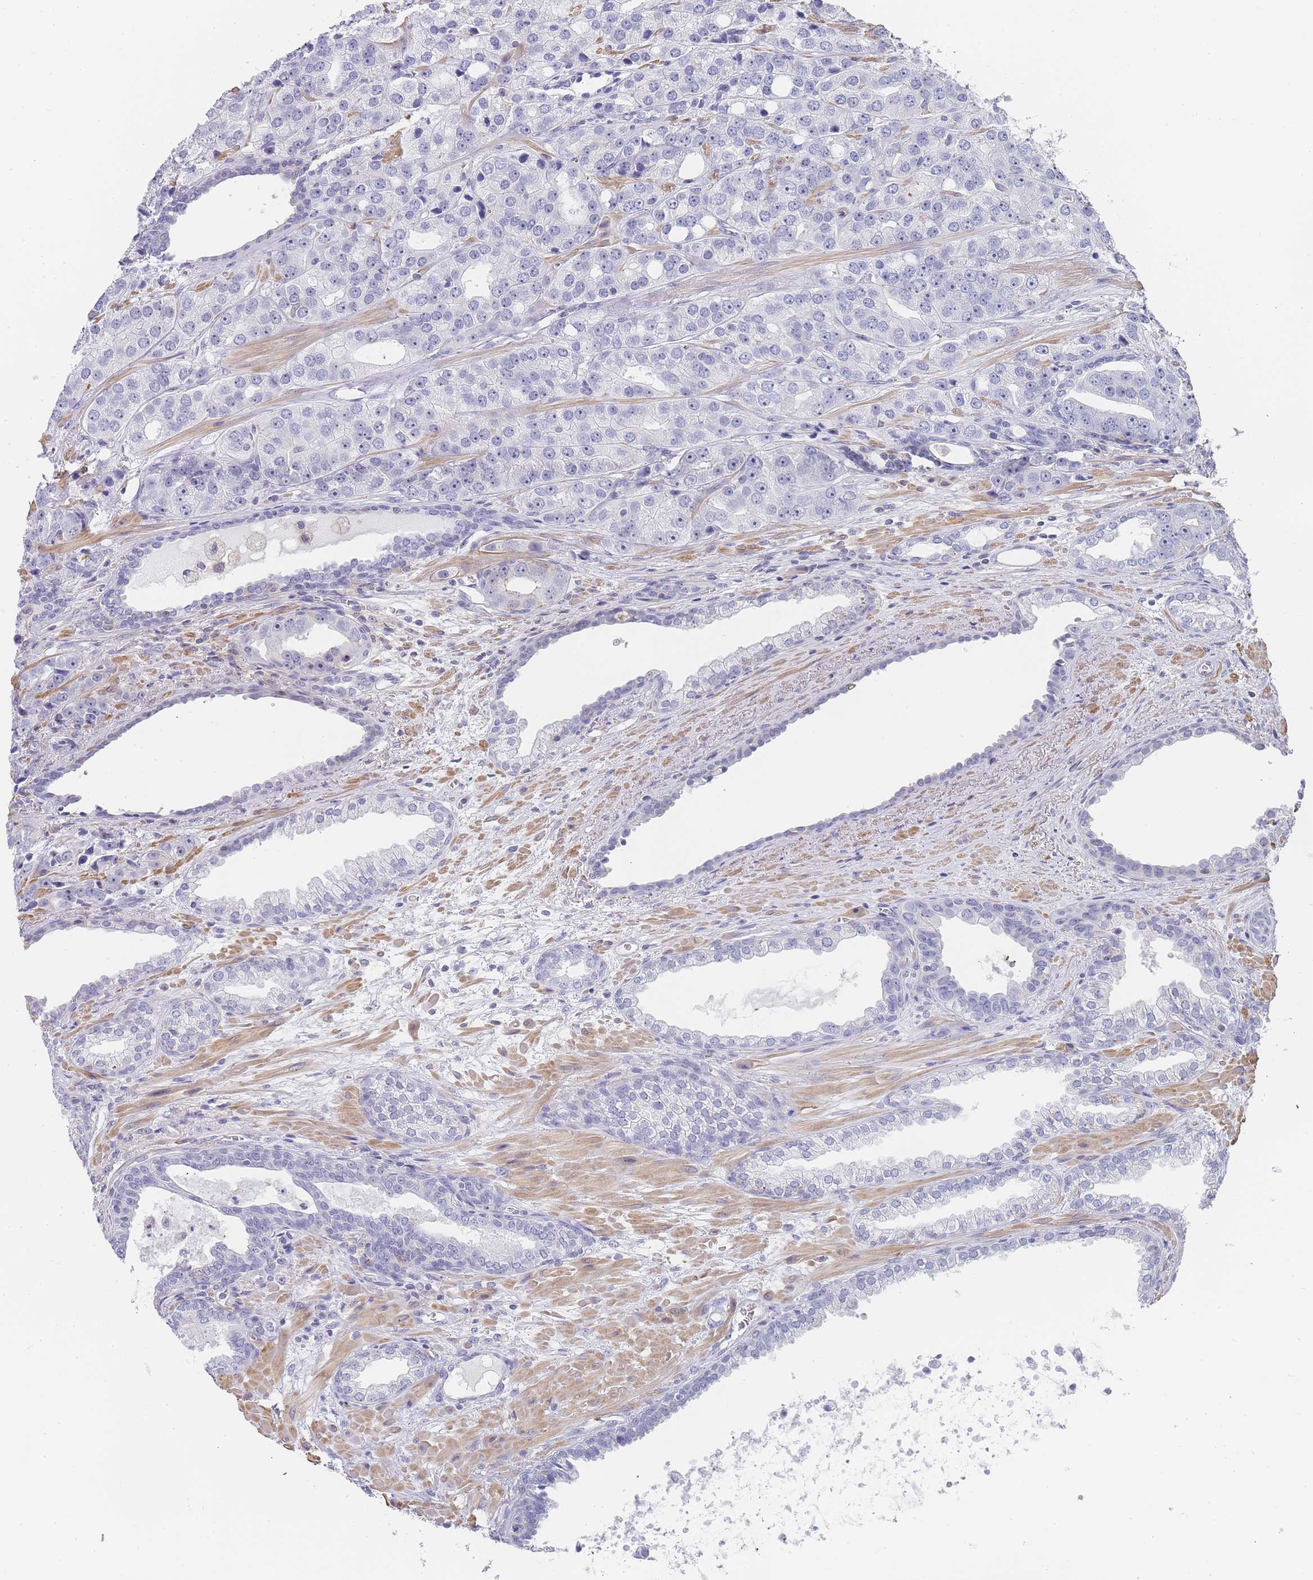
{"staining": {"intensity": "weak", "quantity": "25%-75%", "location": "nuclear"}, "tissue": "prostate cancer", "cell_type": "Tumor cells", "image_type": "cancer", "snomed": [{"axis": "morphology", "description": "Adenocarcinoma, High grade"}, {"axis": "topography", "description": "Prostate"}], "caption": "Protein expression analysis of human adenocarcinoma (high-grade) (prostate) reveals weak nuclear expression in about 25%-75% of tumor cells. (DAB (3,3'-diaminobenzidine) IHC with brightfield microscopy, high magnification).", "gene": "NOP14", "patient": {"sex": "male", "age": 71}}